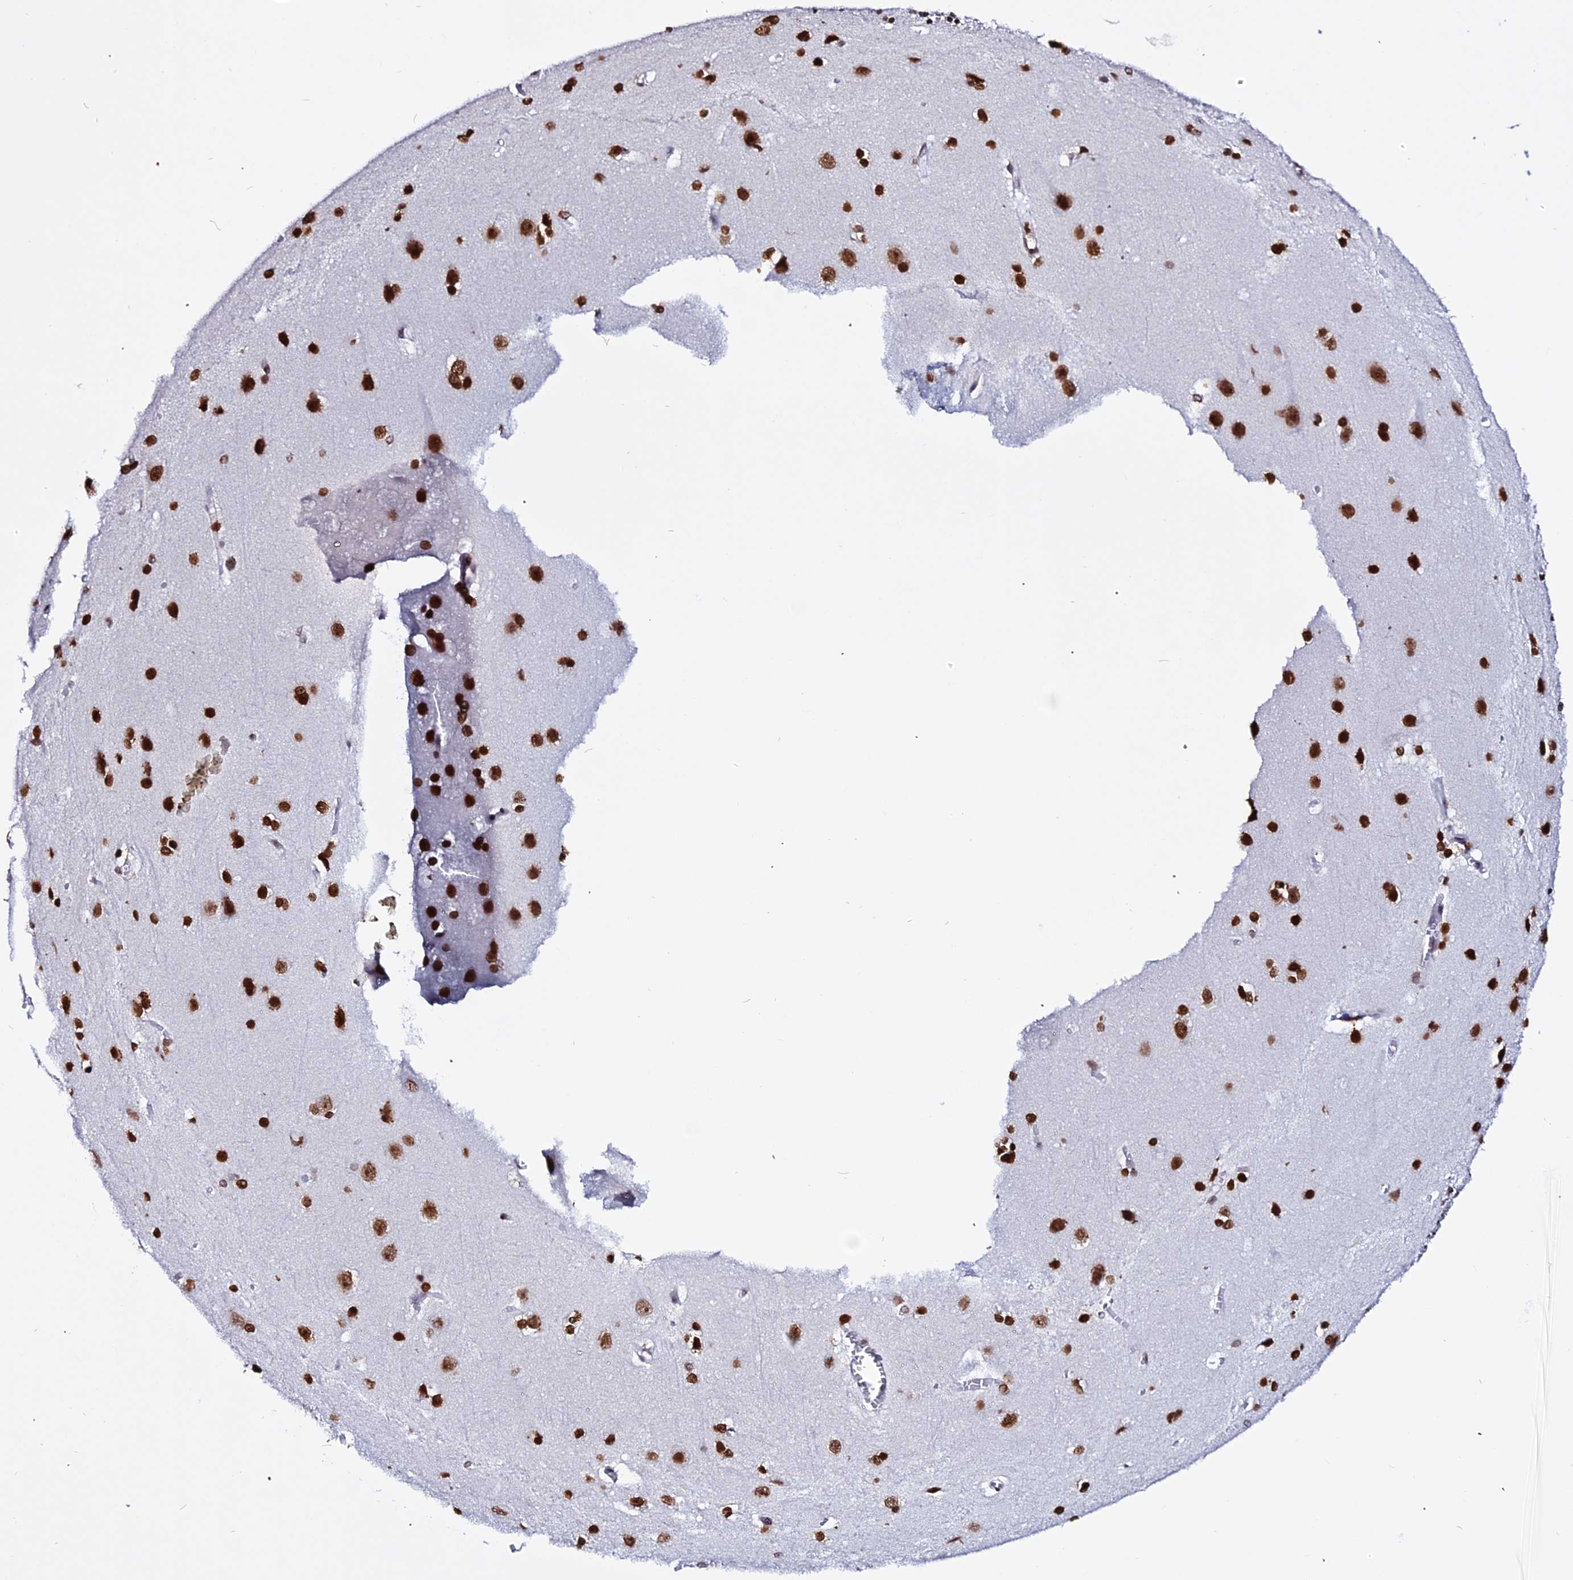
{"staining": {"intensity": "negative", "quantity": "none", "location": "none"}, "tissue": "cerebral cortex", "cell_type": "Endothelial cells", "image_type": "normal", "snomed": [{"axis": "morphology", "description": "Normal tissue, NOS"}, {"axis": "topography", "description": "Cerebral cortex"}], "caption": "Cerebral cortex stained for a protein using immunohistochemistry demonstrates no expression endothelial cells.", "gene": "ENSG00000282988", "patient": {"sex": "male", "age": 37}}